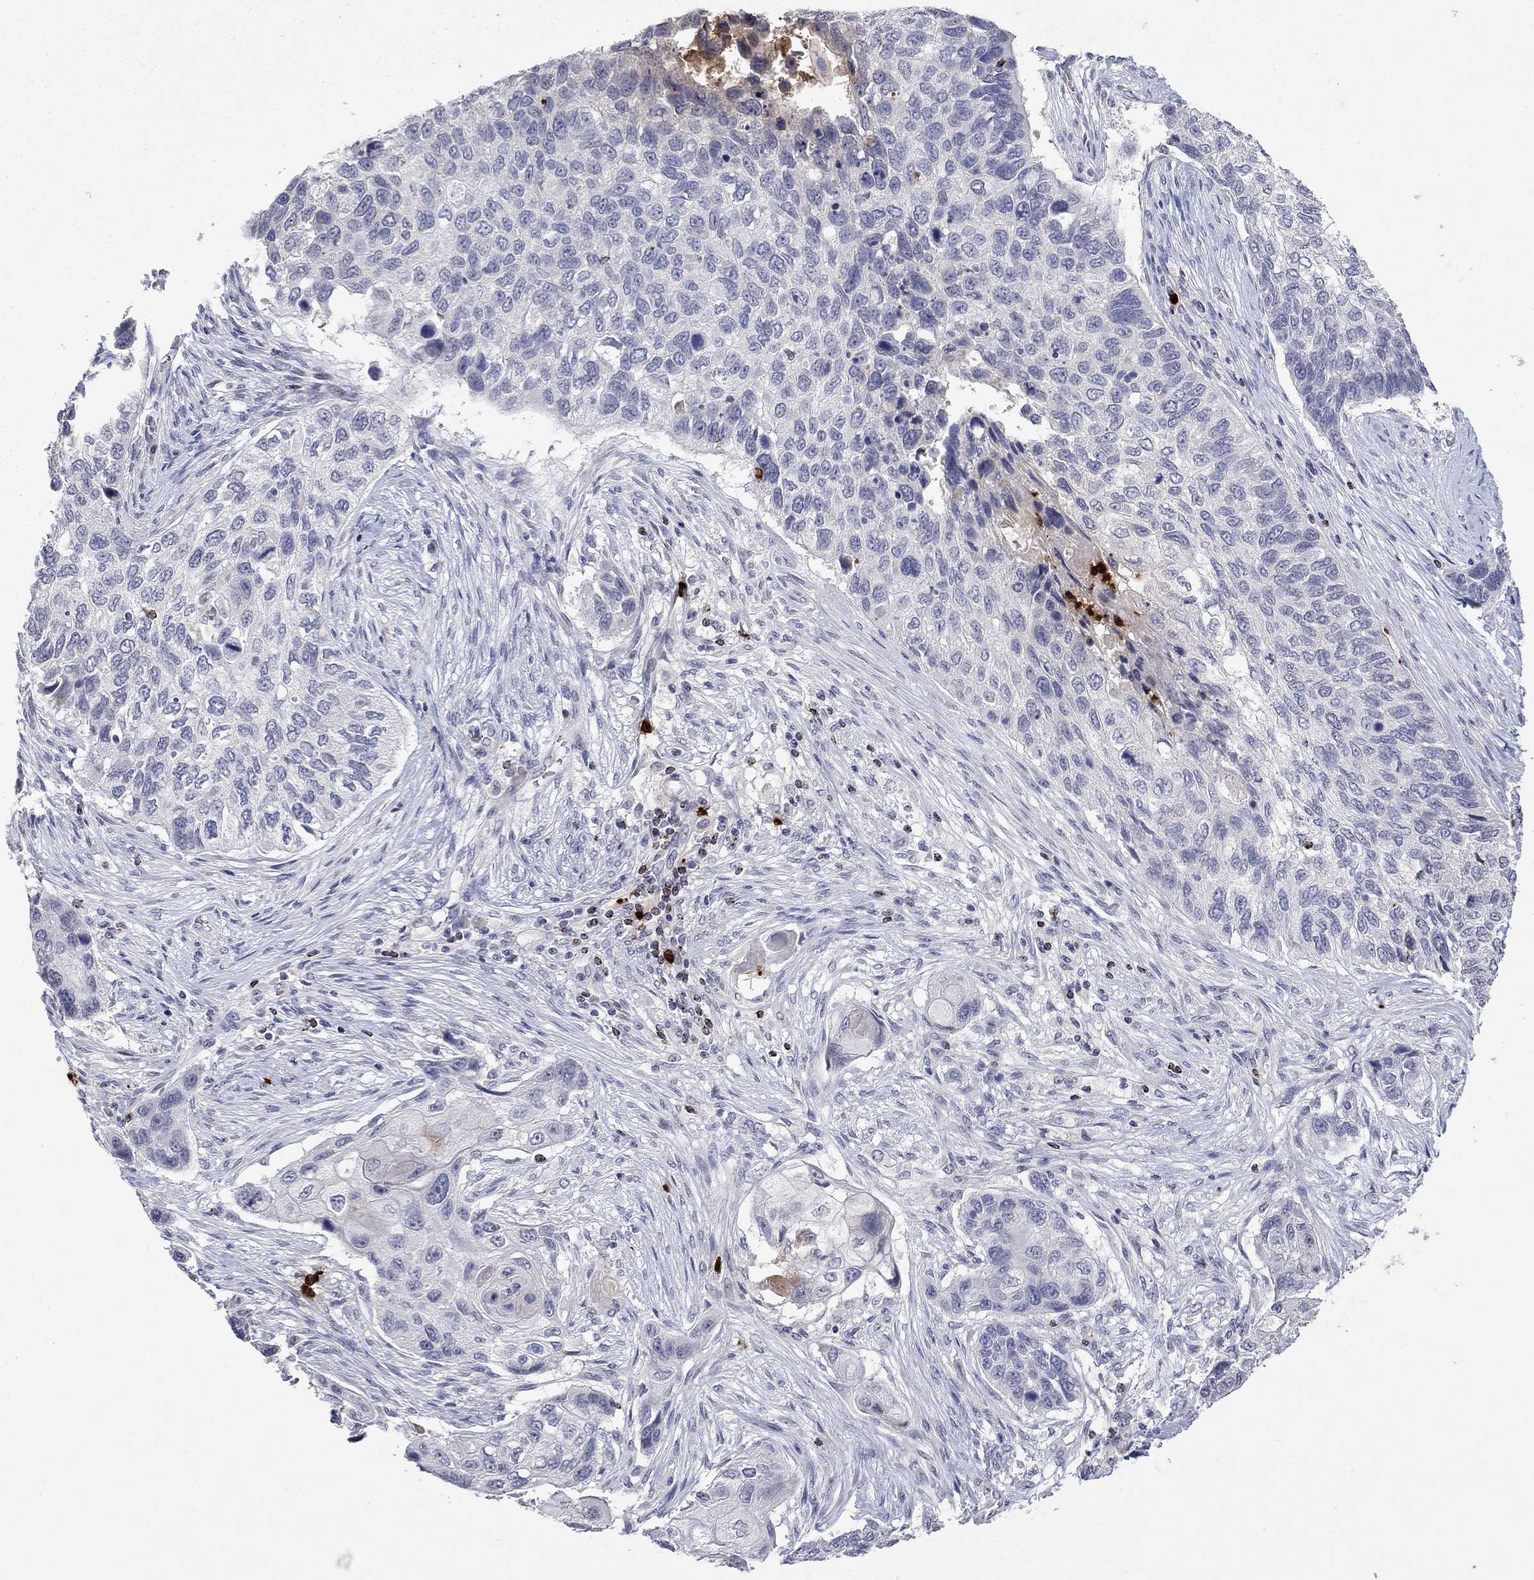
{"staining": {"intensity": "negative", "quantity": "none", "location": "none"}, "tissue": "lung cancer", "cell_type": "Tumor cells", "image_type": "cancer", "snomed": [{"axis": "morphology", "description": "Normal tissue, NOS"}, {"axis": "morphology", "description": "Squamous cell carcinoma, NOS"}, {"axis": "topography", "description": "Bronchus"}, {"axis": "topography", "description": "Lung"}], "caption": "Lung squamous cell carcinoma was stained to show a protein in brown. There is no significant expression in tumor cells.", "gene": "CCL5", "patient": {"sex": "male", "age": 69}}